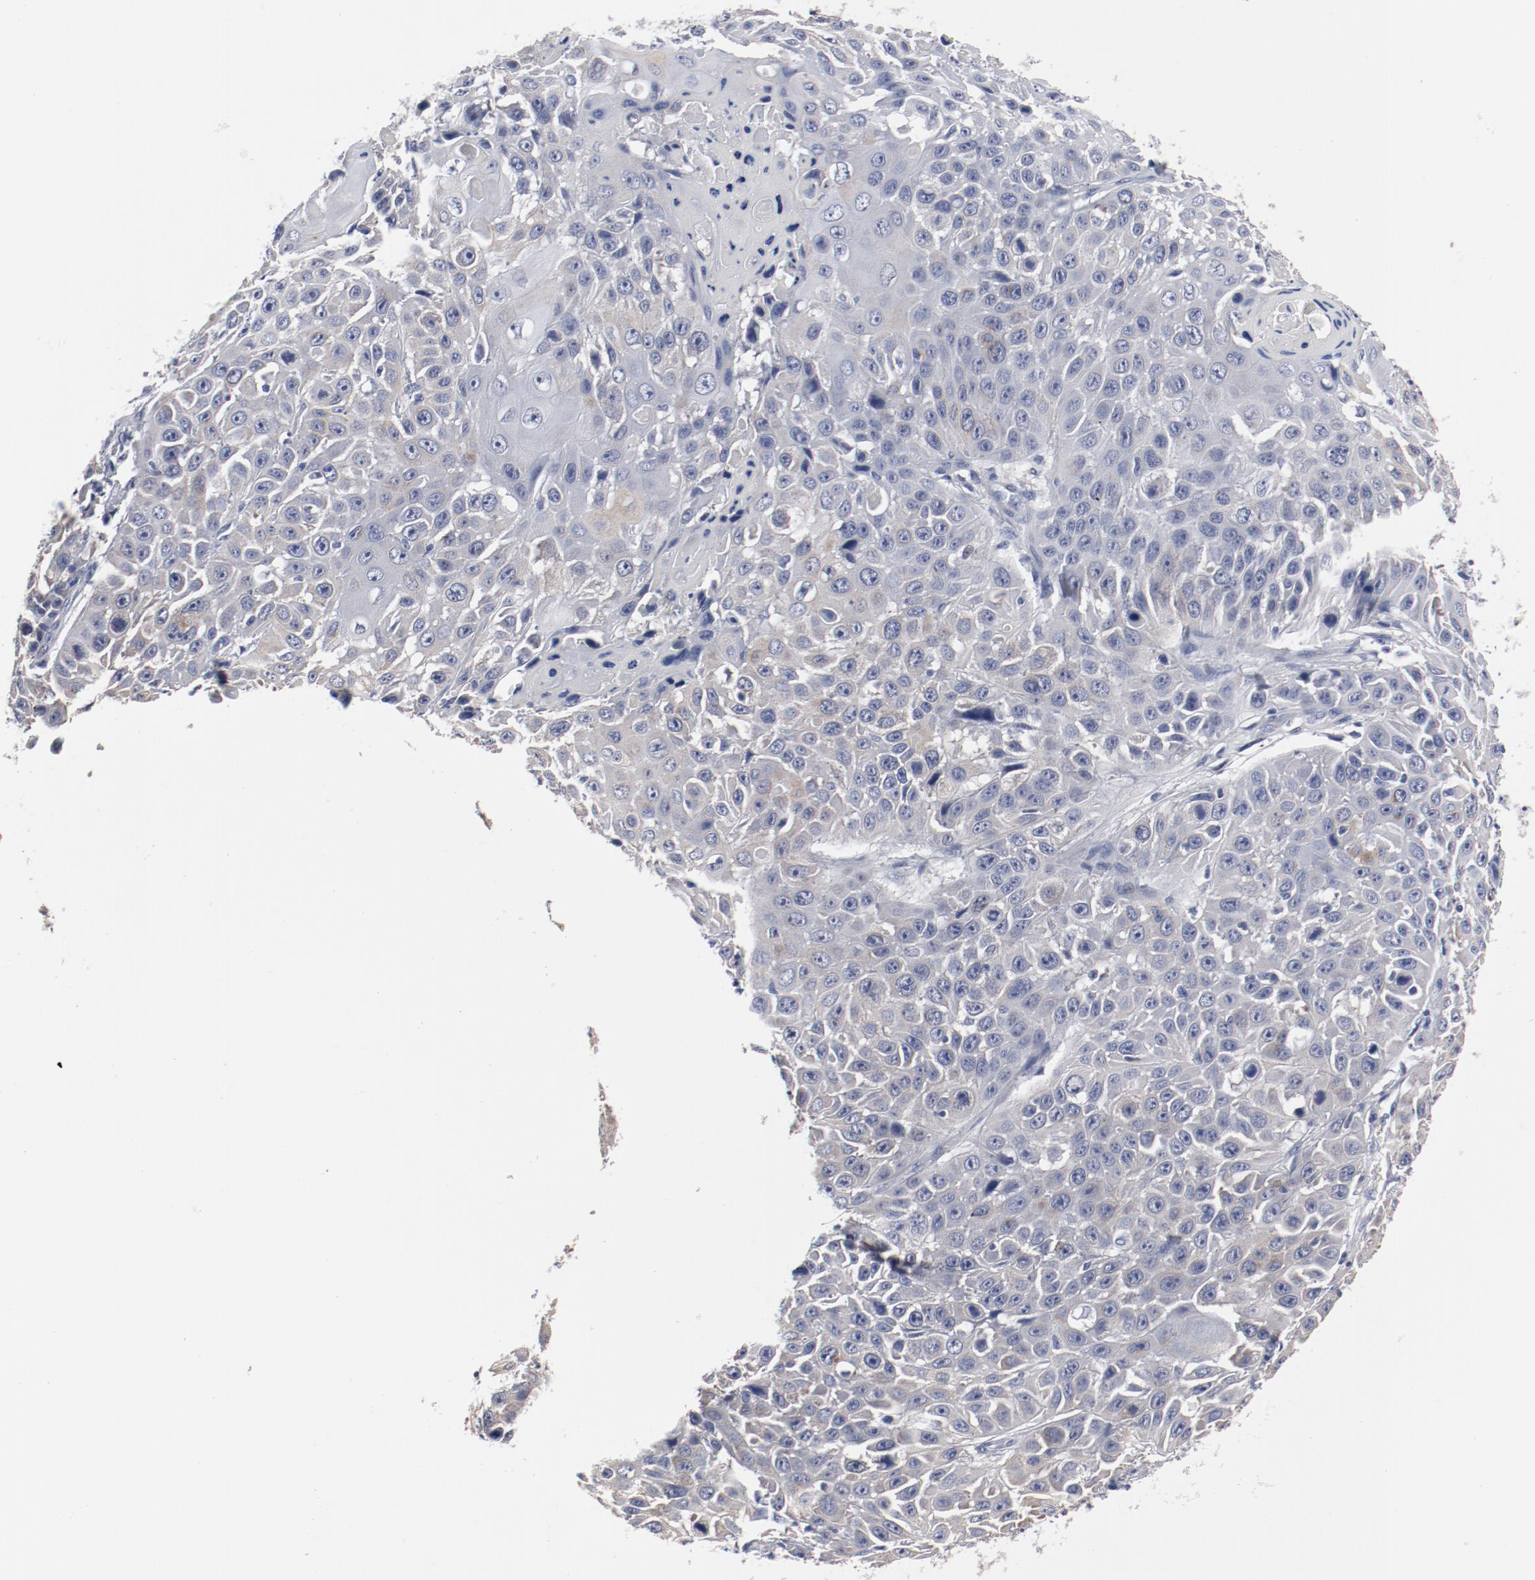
{"staining": {"intensity": "weak", "quantity": "<25%", "location": "cytoplasmic/membranous"}, "tissue": "cervical cancer", "cell_type": "Tumor cells", "image_type": "cancer", "snomed": [{"axis": "morphology", "description": "Squamous cell carcinoma, NOS"}, {"axis": "topography", "description": "Cervix"}], "caption": "The IHC histopathology image has no significant staining in tumor cells of cervical cancer (squamous cell carcinoma) tissue.", "gene": "GPR143", "patient": {"sex": "female", "age": 39}}